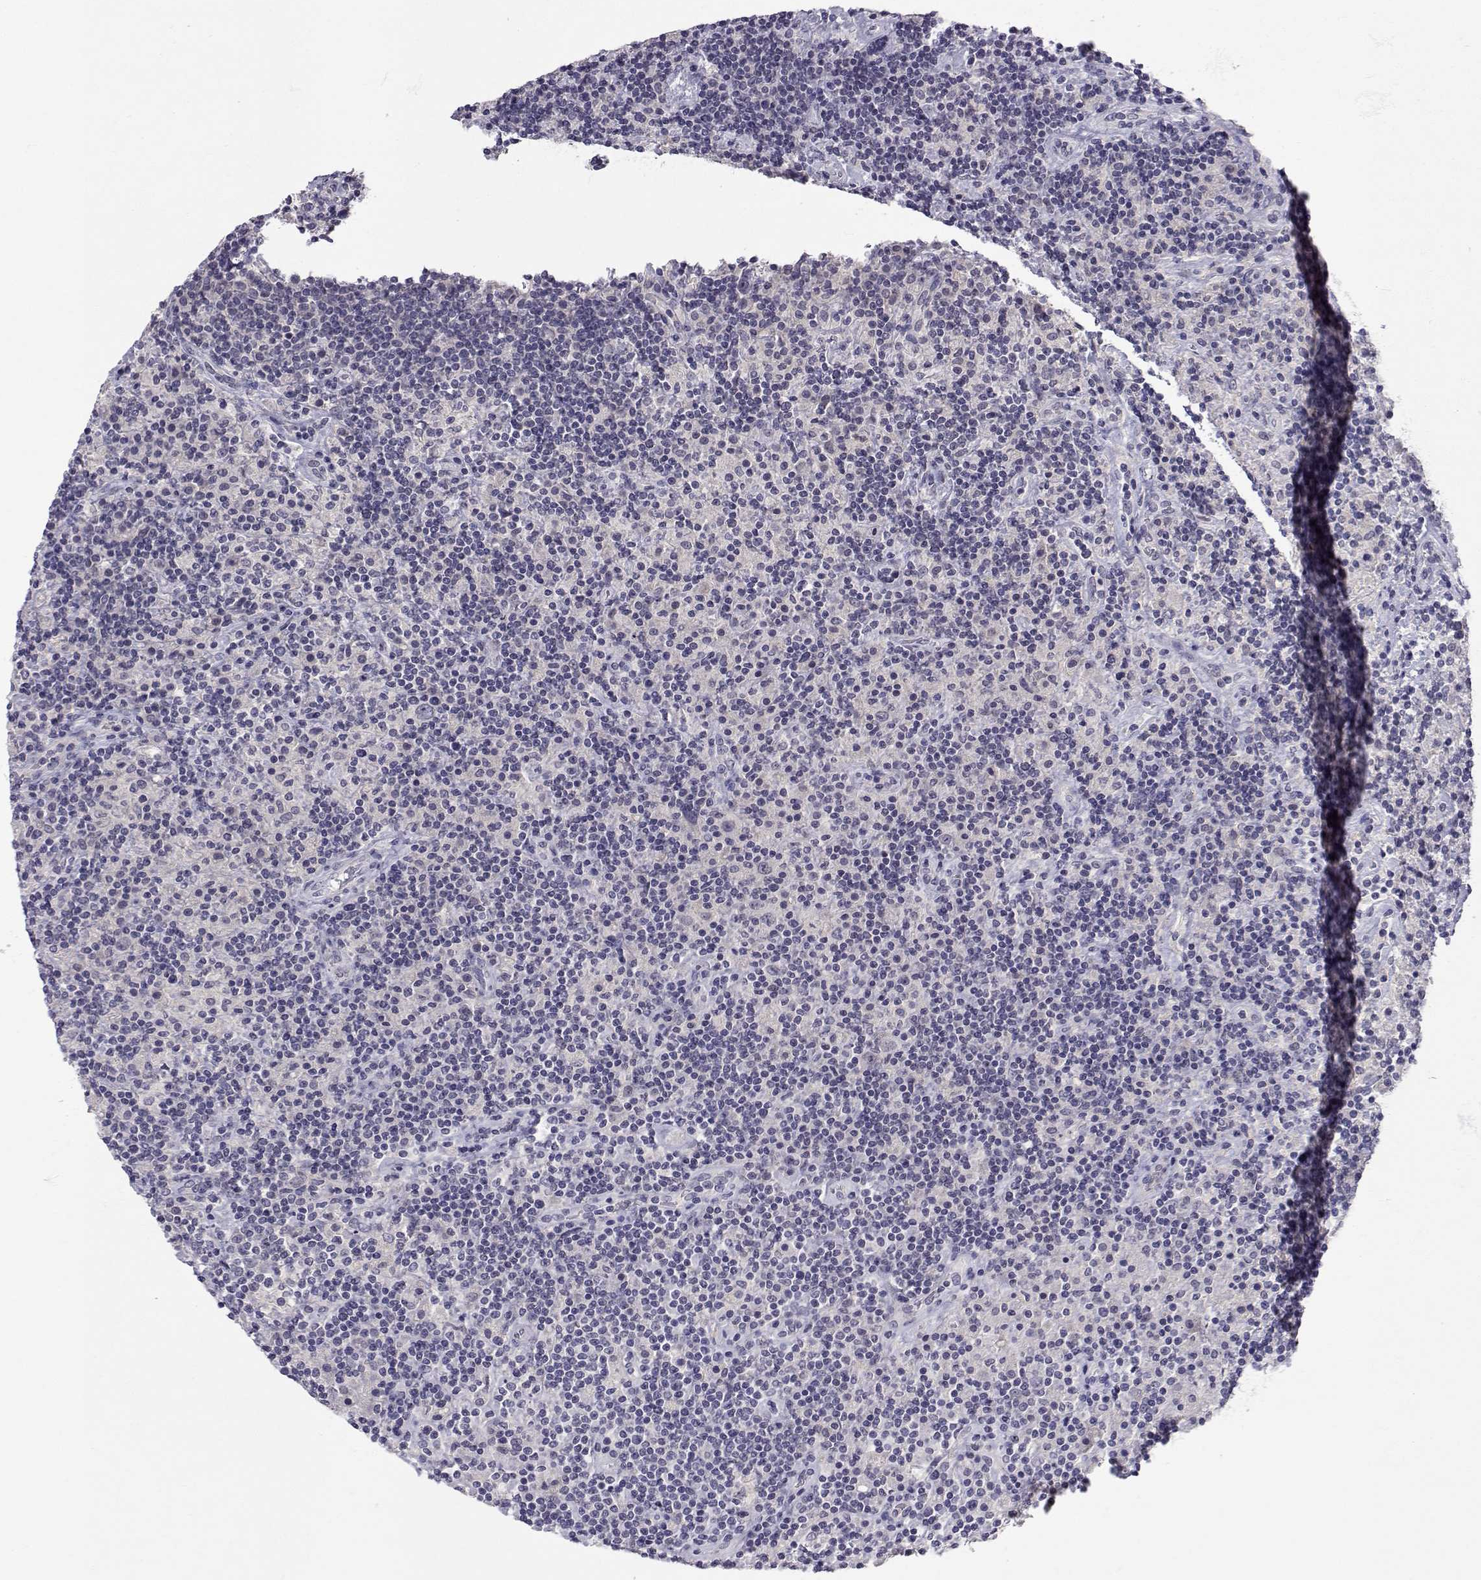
{"staining": {"intensity": "negative", "quantity": "none", "location": "none"}, "tissue": "lymphoma", "cell_type": "Tumor cells", "image_type": "cancer", "snomed": [{"axis": "morphology", "description": "Hodgkin's disease, NOS"}, {"axis": "topography", "description": "Lymph node"}], "caption": "IHC histopathology image of neoplastic tissue: Hodgkin's disease stained with DAB displays no significant protein staining in tumor cells.", "gene": "SLC6A3", "patient": {"sex": "male", "age": 70}}